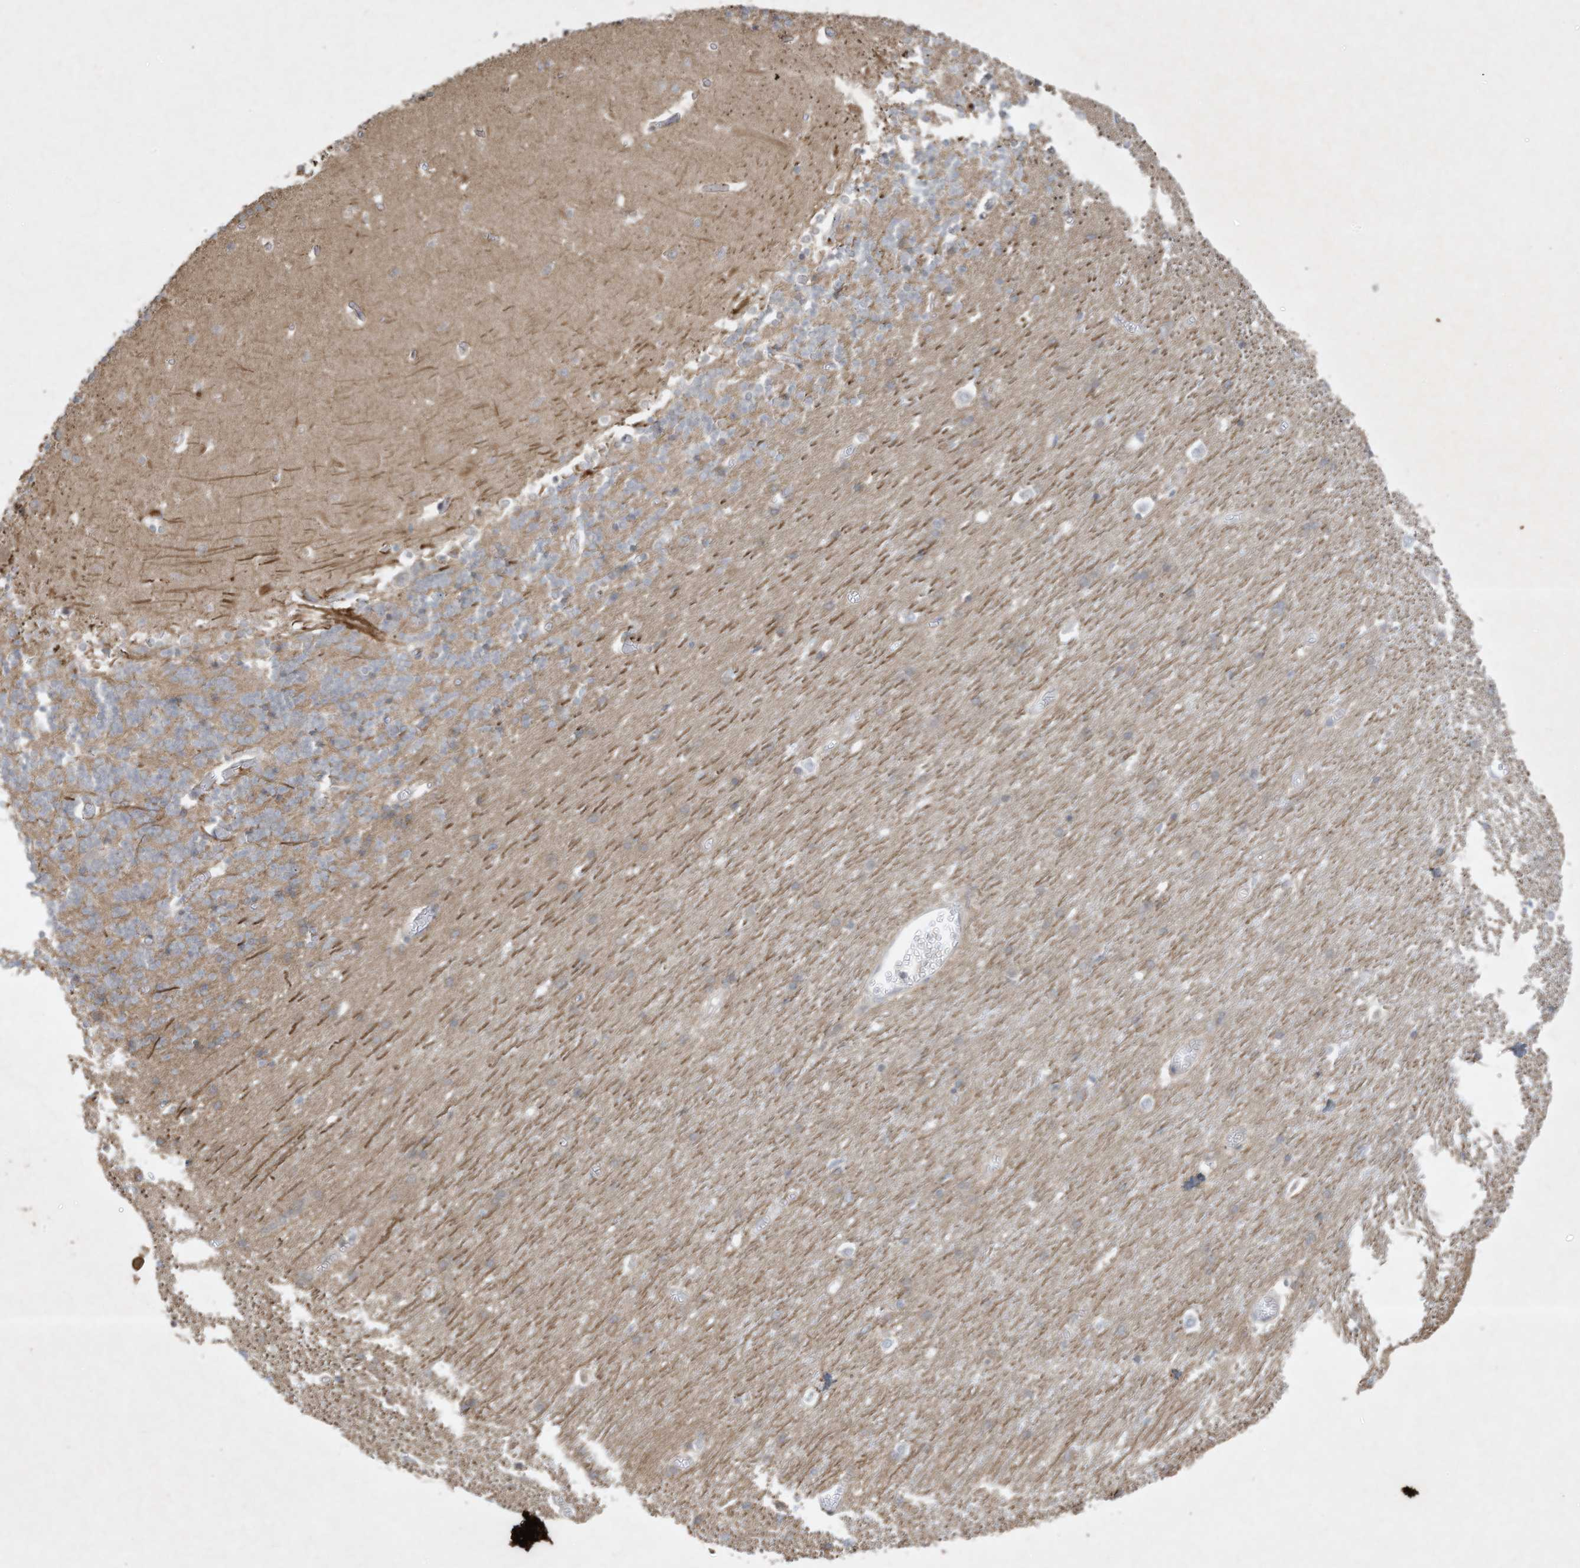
{"staining": {"intensity": "negative", "quantity": "none", "location": "none"}, "tissue": "cerebellum", "cell_type": "Cells in granular layer", "image_type": "normal", "snomed": [{"axis": "morphology", "description": "Normal tissue, NOS"}, {"axis": "topography", "description": "Cerebellum"}], "caption": "Cells in granular layer are negative for brown protein staining in benign cerebellum. (DAB (3,3'-diaminobenzidine) IHC with hematoxylin counter stain).", "gene": "FETUB", "patient": {"sex": "male", "age": 37}}